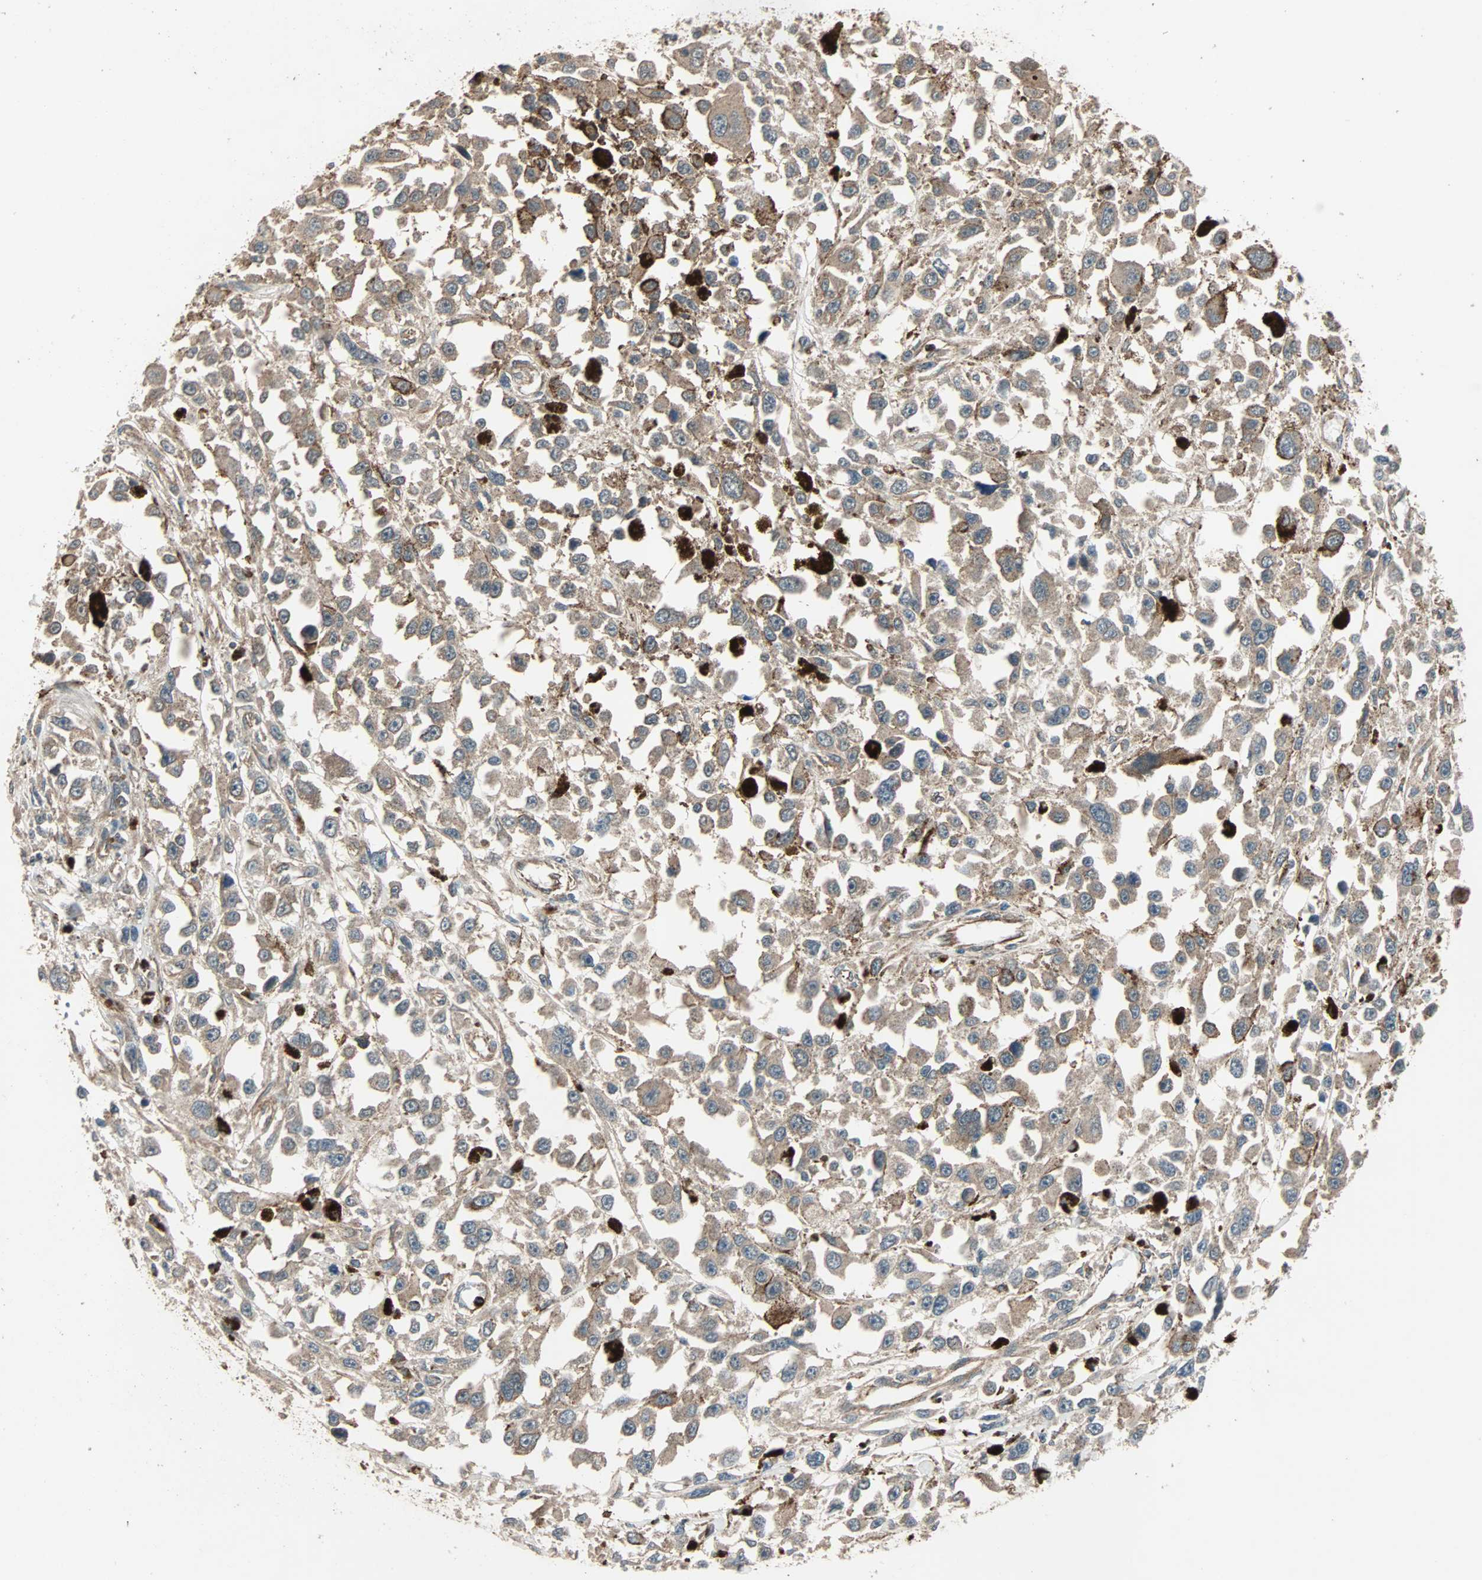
{"staining": {"intensity": "moderate", "quantity": ">75%", "location": "cytoplasmic/membranous"}, "tissue": "melanoma", "cell_type": "Tumor cells", "image_type": "cancer", "snomed": [{"axis": "morphology", "description": "Malignant melanoma, Metastatic site"}, {"axis": "topography", "description": "Lymph node"}], "caption": "Melanoma stained with IHC demonstrates moderate cytoplasmic/membranous staining in approximately >75% of tumor cells.", "gene": "GCK", "patient": {"sex": "male", "age": 59}}